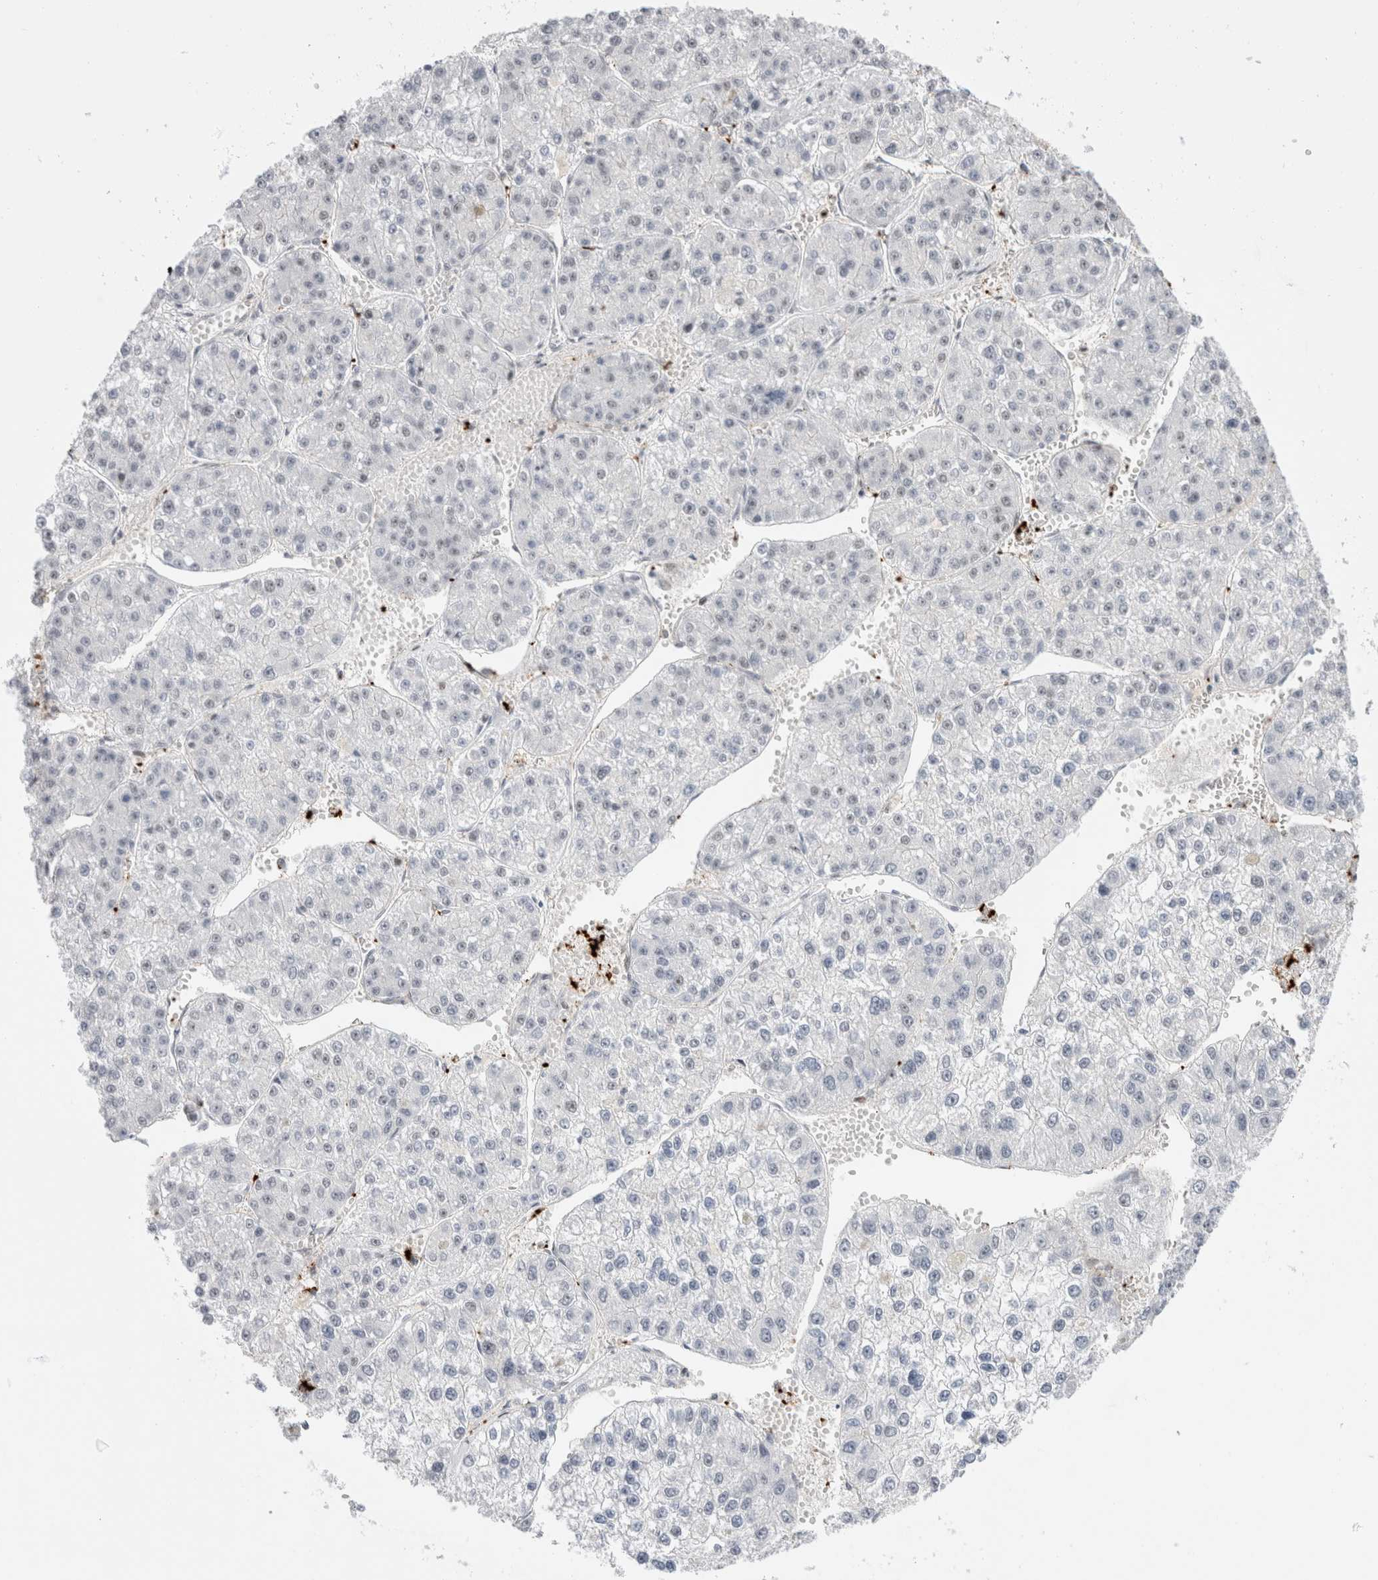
{"staining": {"intensity": "negative", "quantity": "none", "location": "none"}, "tissue": "liver cancer", "cell_type": "Tumor cells", "image_type": "cancer", "snomed": [{"axis": "morphology", "description": "Carcinoma, Hepatocellular, NOS"}, {"axis": "topography", "description": "Liver"}], "caption": "Liver cancer (hepatocellular carcinoma) stained for a protein using immunohistochemistry exhibits no positivity tumor cells.", "gene": "VPS28", "patient": {"sex": "female", "age": 73}}